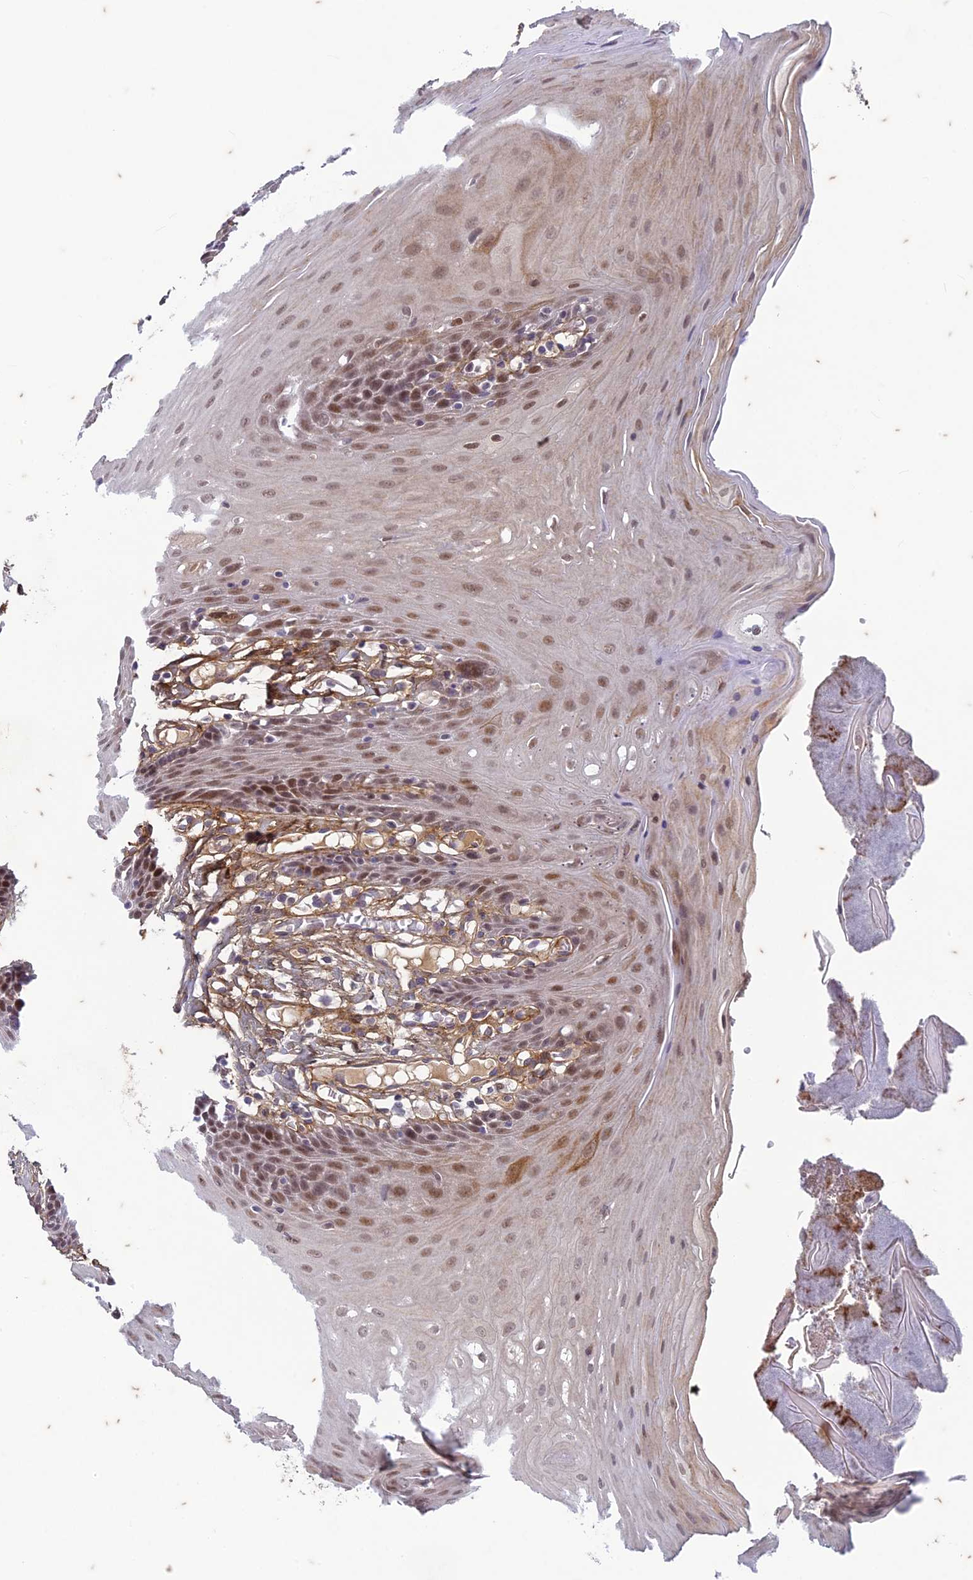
{"staining": {"intensity": "moderate", "quantity": "25%-75%", "location": "nuclear"}, "tissue": "oral mucosa", "cell_type": "Squamous epithelial cells", "image_type": "normal", "snomed": [{"axis": "morphology", "description": "Normal tissue, NOS"}, {"axis": "morphology", "description": "Squamous cell carcinoma, NOS"}, {"axis": "topography", "description": "Skeletal muscle"}, {"axis": "topography", "description": "Oral tissue"}, {"axis": "topography", "description": "Salivary gland"}, {"axis": "topography", "description": "Head-Neck"}], "caption": "The immunohistochemical stain labels moderate nuclear staining in squamous epithelial cells of benign oral mucosa. The protein is shown in brown color, while the nuclei are stained blue.", "gene": "PABPN1L", "patient": {"sex": "male", "age": 54}}